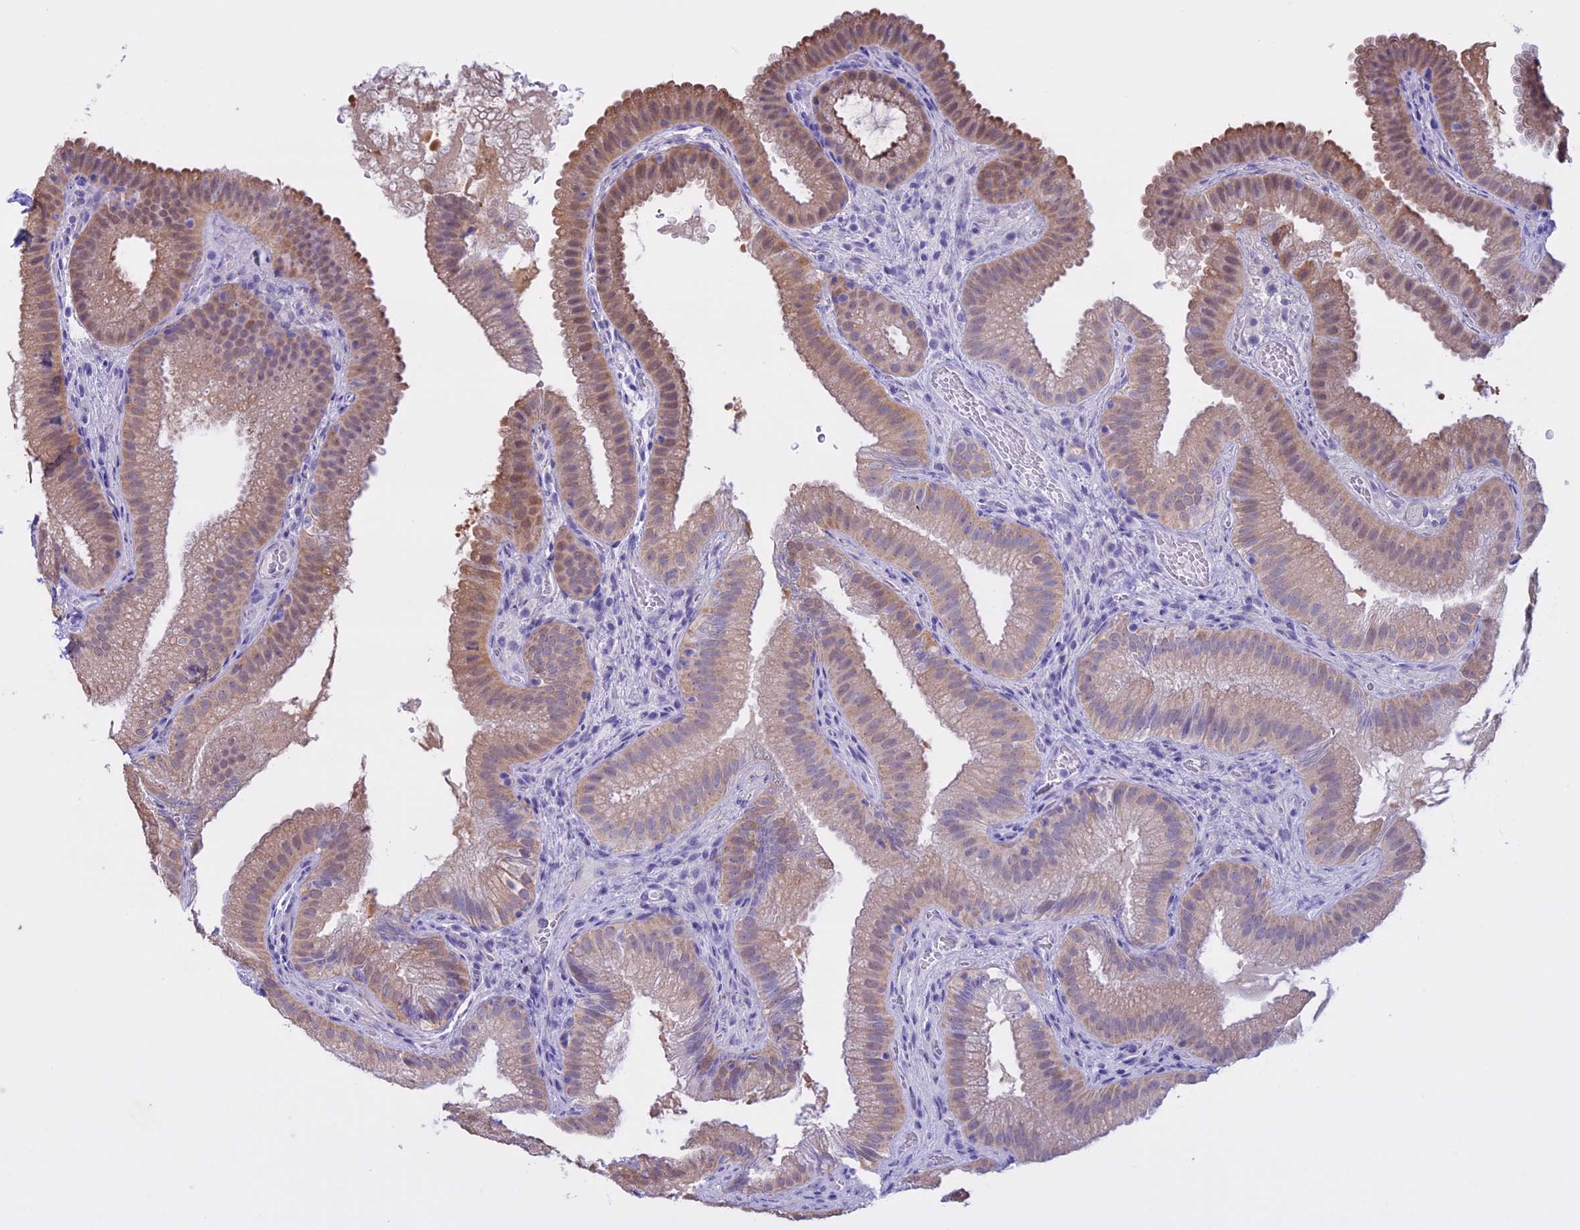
{"staining": {"intensity": "weak", "quantity": "25%-75%", "location": "cytoplasmic/membranous"}, "tissue": "gallbladder", "cell_type": "Glandular cells", "image_type": "normal", "snomed": [{"axis": "morphology", "description": "Normal tissue, NOS"}, {"axis": "topography", "description": "Gallbladder"}], "caption": "IHC image of benign gallbladder: gallbladder stained using IHC reveals low levels of weak protein expression localized specifically in the cytoplasmic/membranous of glandular cells, appearing as a cytoplasmic/membranous brown color.", "gene": "LHFPL2", "patient": {"sex": "female", "age": 30}}